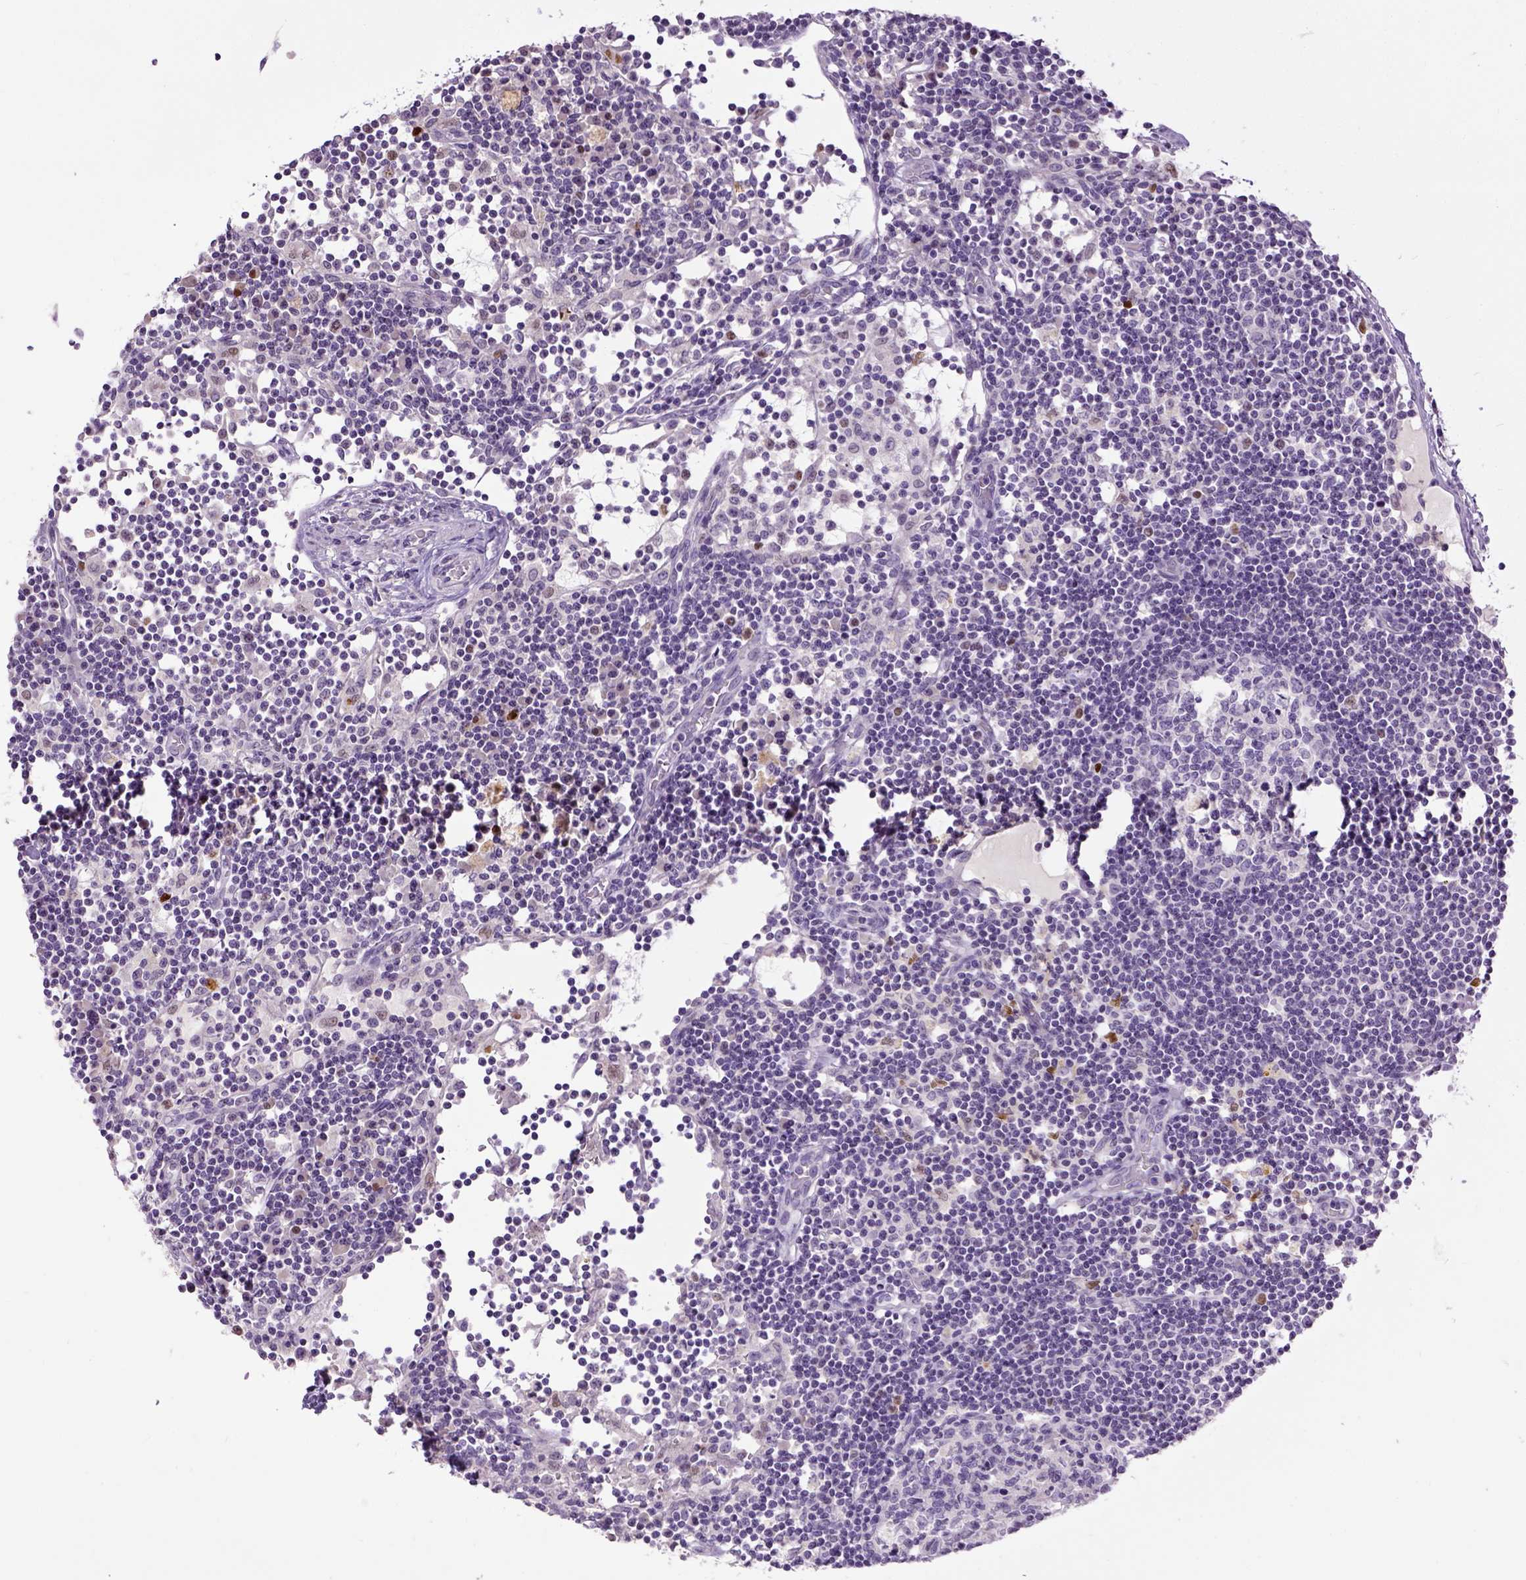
{"staining": {"intensity": "negative", "quantity": "none", "location": "none"}, "tissue": "lymph node", "cell_type": "Germinal center cells", "image_type": "normal", "snomed": [{"axis": "morphology", "description": "Normal tissue, NOS"}, {"axis": "topography", "description": "Lymph node"}], "caption": "IHC histopathology image of benign human lymph node stained for a protein (brown), which shows no positivity in germinal center cells.", "gene": "CDKN1A", "patient": {"sex": "female", "age": 72}}